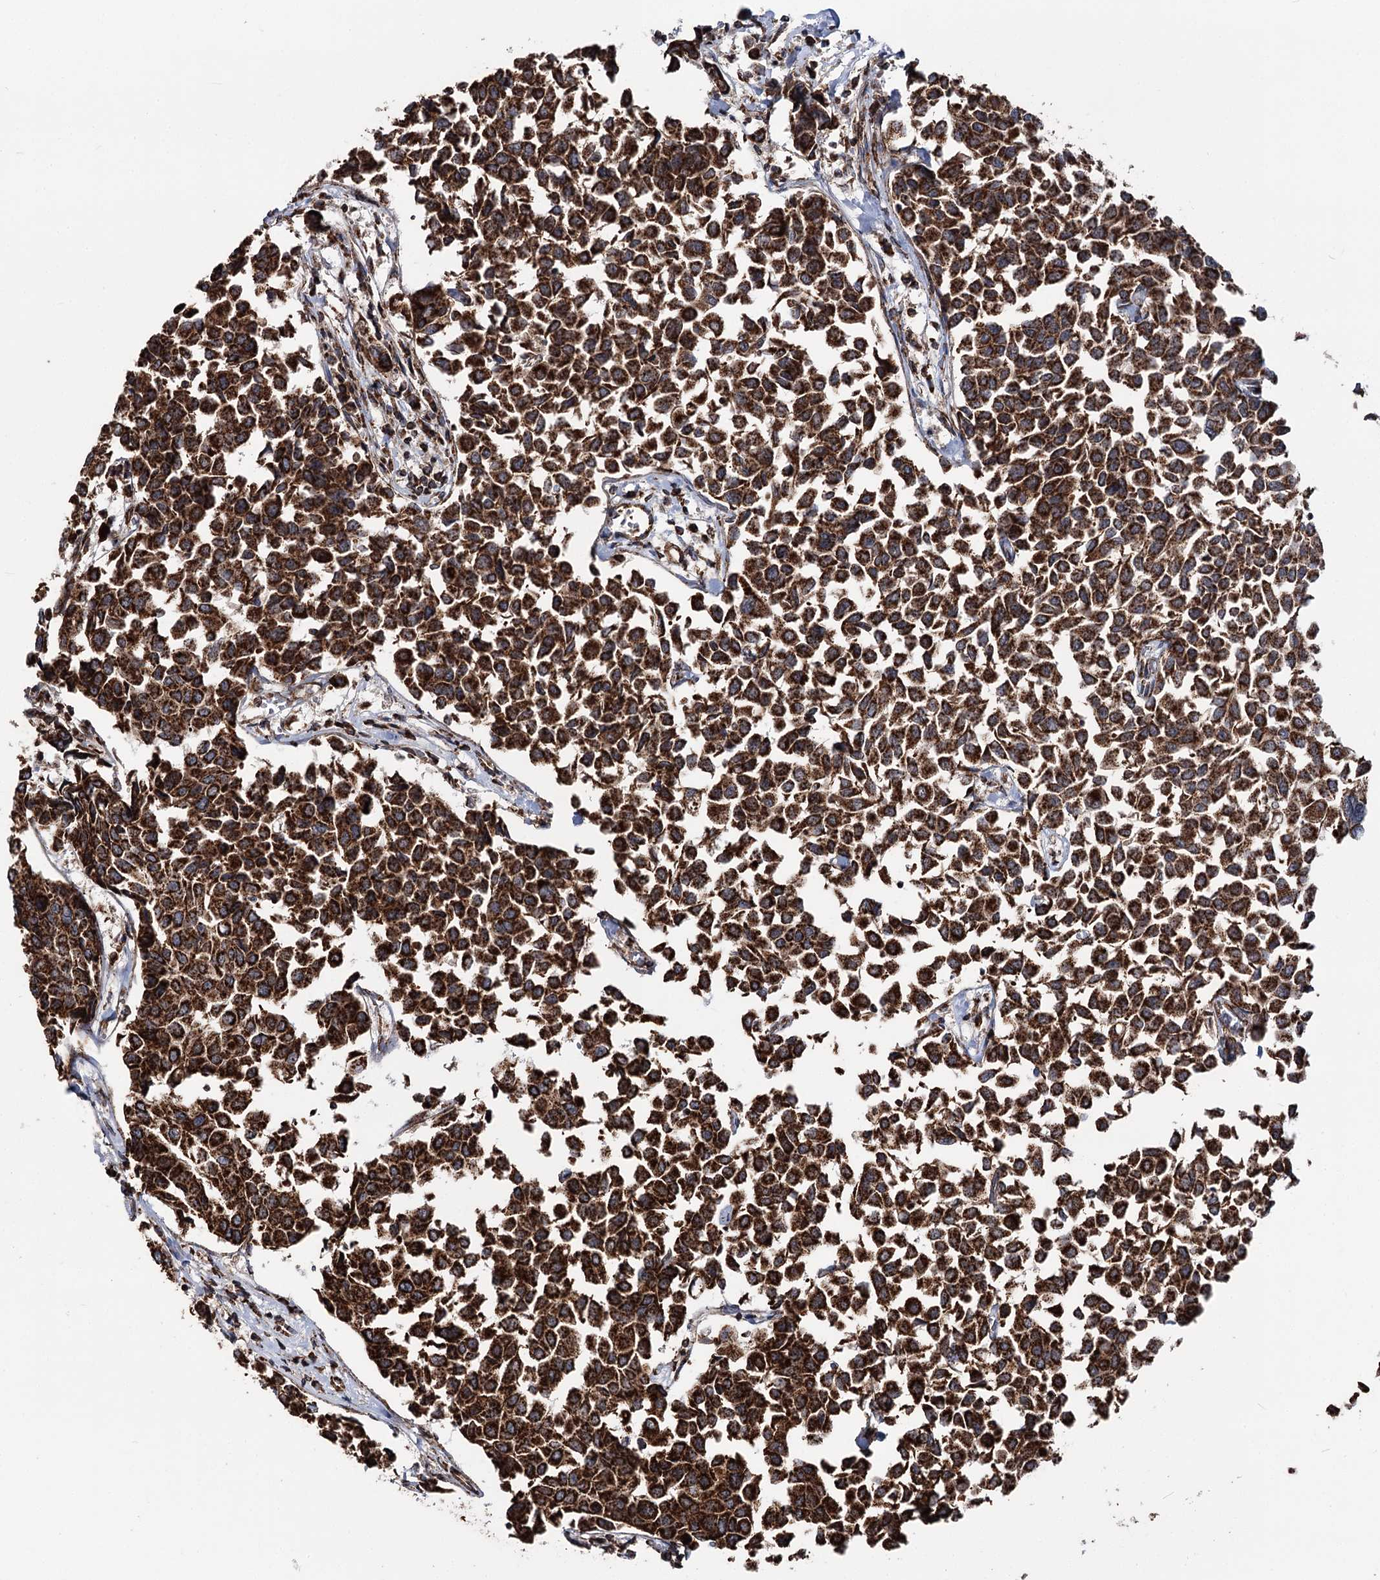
{"staining": {"intensity": "strong", "quantity": ">75%", "location": "cytoplasmic/membranous"}, "tissue": "breast cancer", "cell_type": "Tumor cells", "image_type": "cancer", "snomed": [{"axis": "morphology", "description": "Duct carcinoma"}, {"axis": "topography", "description": "Breast"}], "caption": "Protein positivity by immunohistochemistry (IHC) exhibits strong cytoplasmic/membranous staining in about >75% of tumor cells in breast cancer (infiltrating ductal carcinoma).", "gene": "FGFR1OP2", "patient": {"sex": "female", "age": 55}}